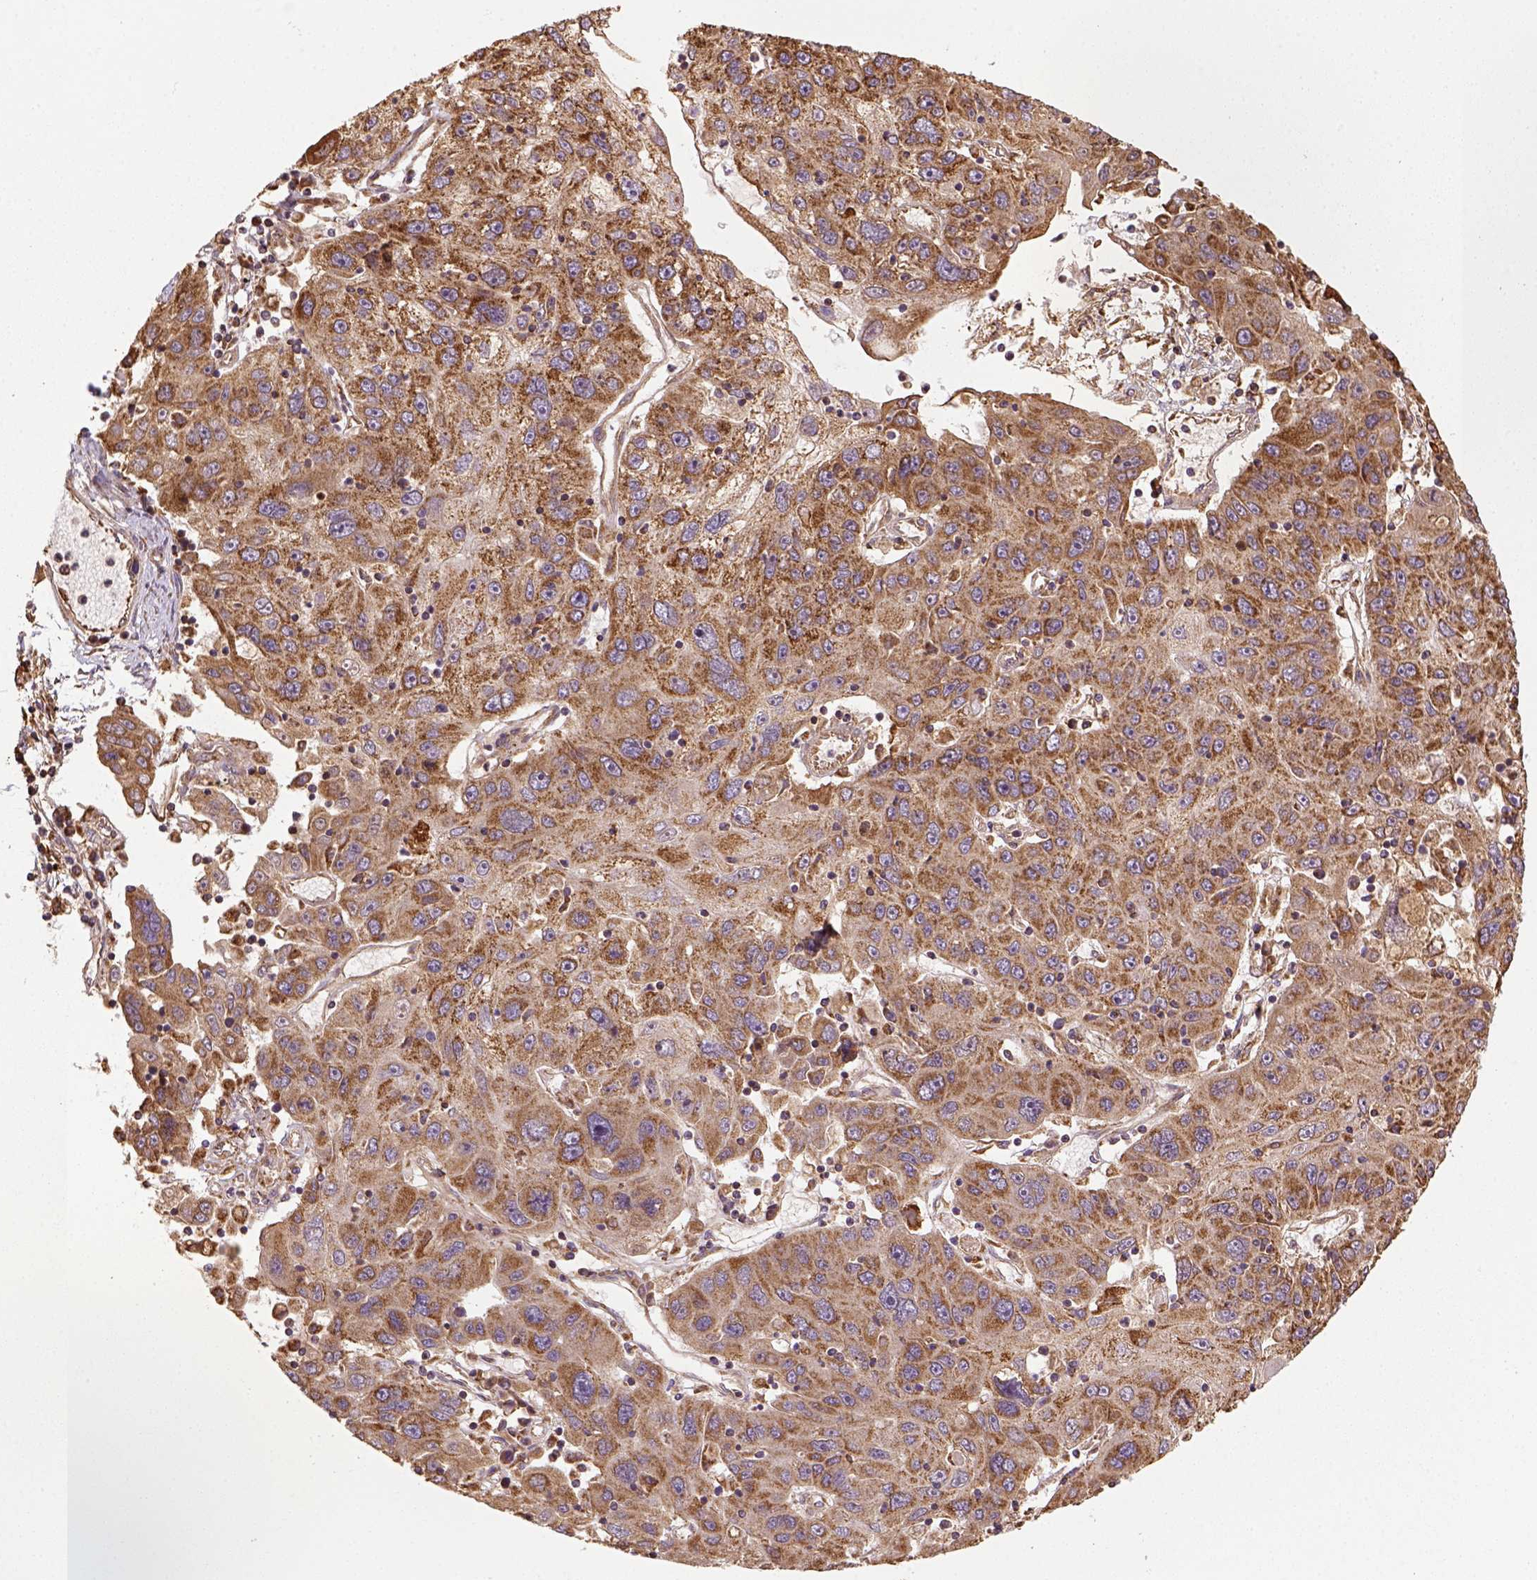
{"staining": {"intensity": "moderate", "quantity": ">75%", "location": "cytoplasmic/membranous"}, "tissue": "stomach cancer", "cell_type": "Tumor cells", "image_type": "cancer", "snomed": [{"axis": "morphology", "description": "Adenocarcinoma, NOS"}, {"axis": "topography", "description": "Stomach"}], "caption": "High-magnification brightfield microscopy of stomach adenocarcinoma stained with DAB (brown) and counterstained with hematoxylin (blue). tumor cells exhibit moderate cytoplasmic/membranous expression is appreciated in approximately>75% of cells.", "gene": "MAPK8IP3", "patient": {"sex": "male", "age": 56}}